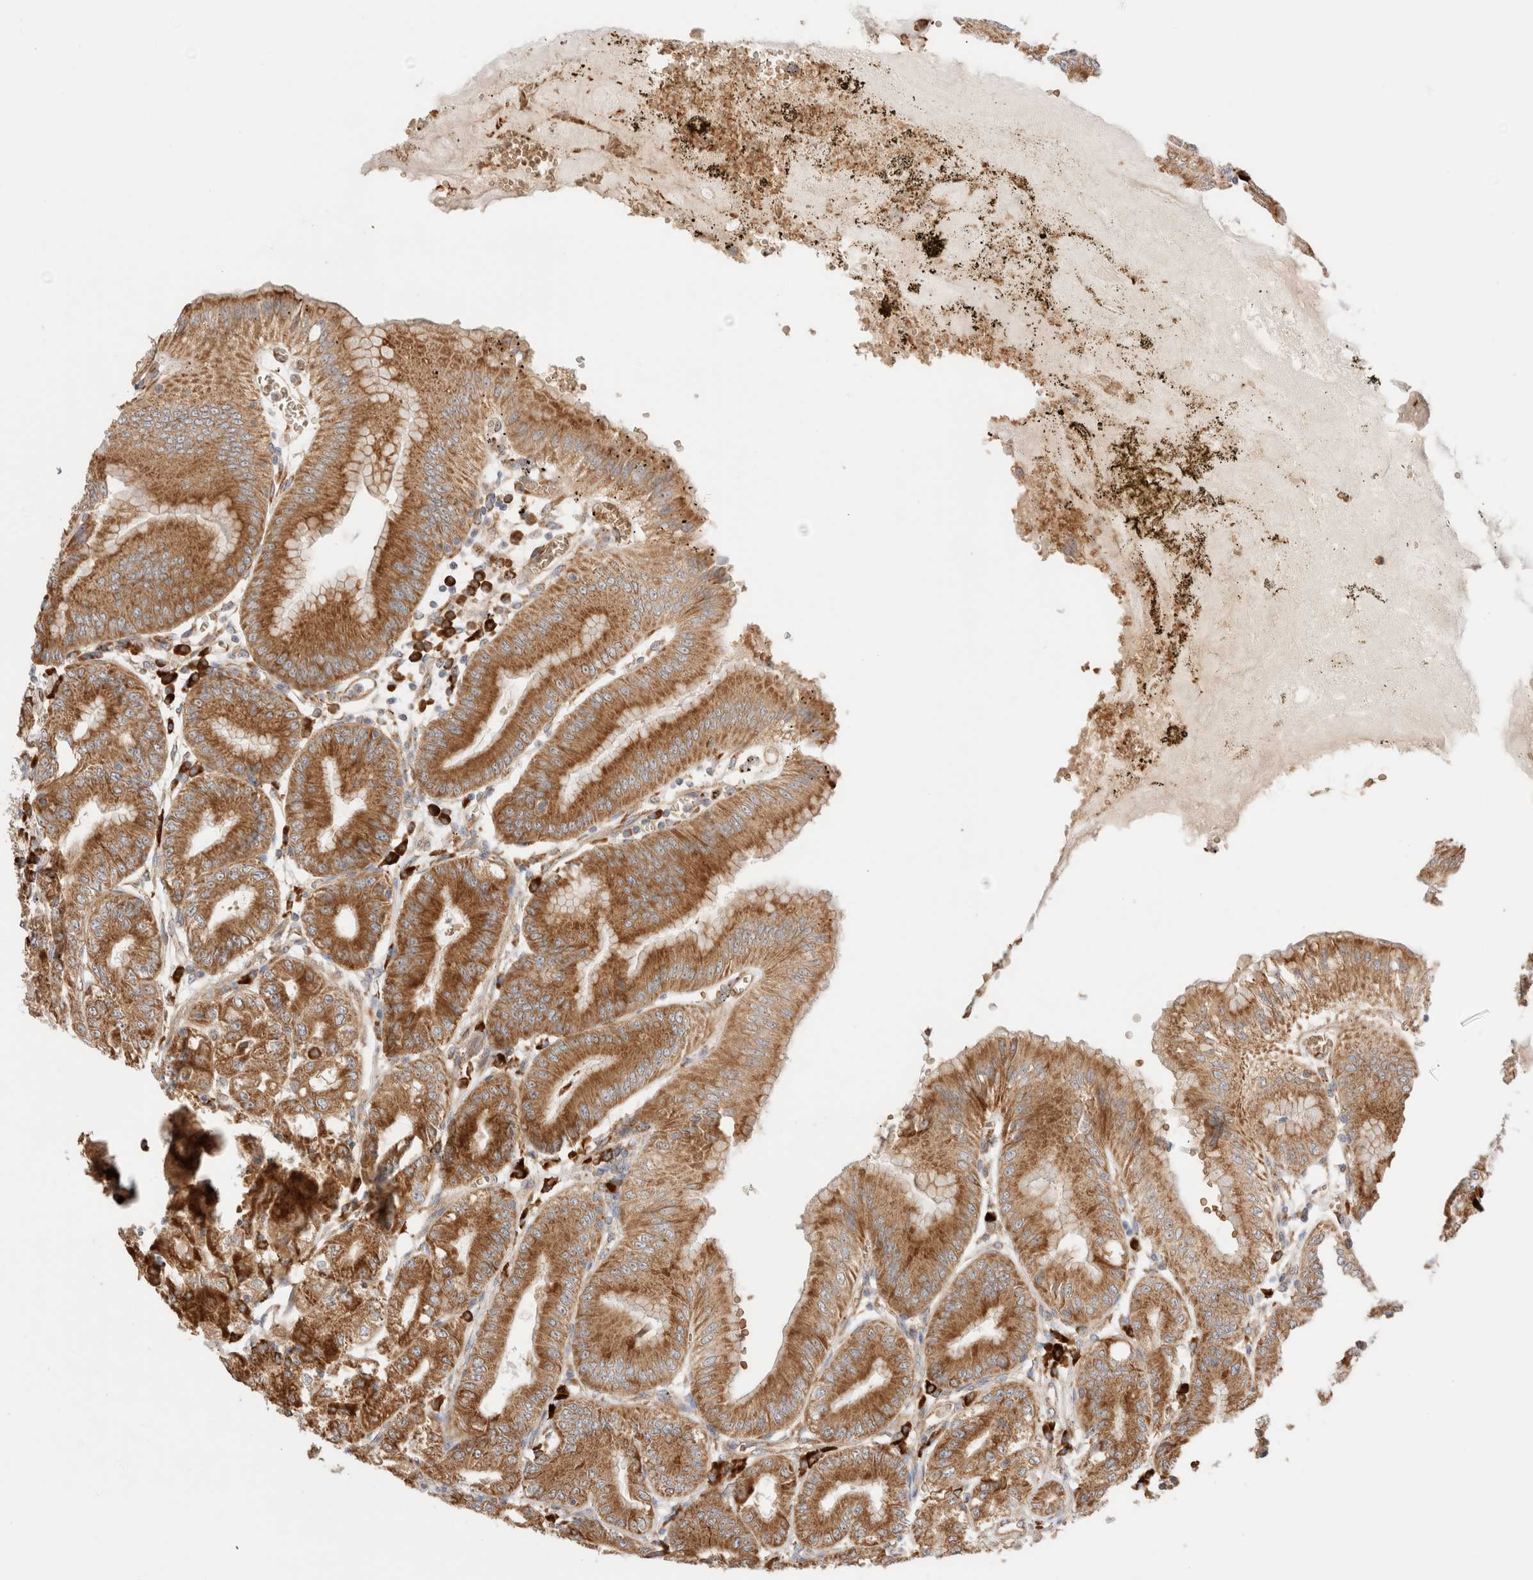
{"staining": {"intensity": "strong", "quantity": ">75%", "location": "cytoplasmic/membranous"}, "tissue": "stomach", "cell_type": "Glandular cells", "image_type": "normal", "snomed": [{"axis": "morphology", "description": "Normal tissue, NOS"}, {"axis": "topography", "description": "Stomach, lower"}], "caption": "Normal stomach reveals strong cytoplasmic/membranous staining in about >75% of glandular cells.", "gene": "UTS2B", "patient": {"sex": "male", "age": 71}}